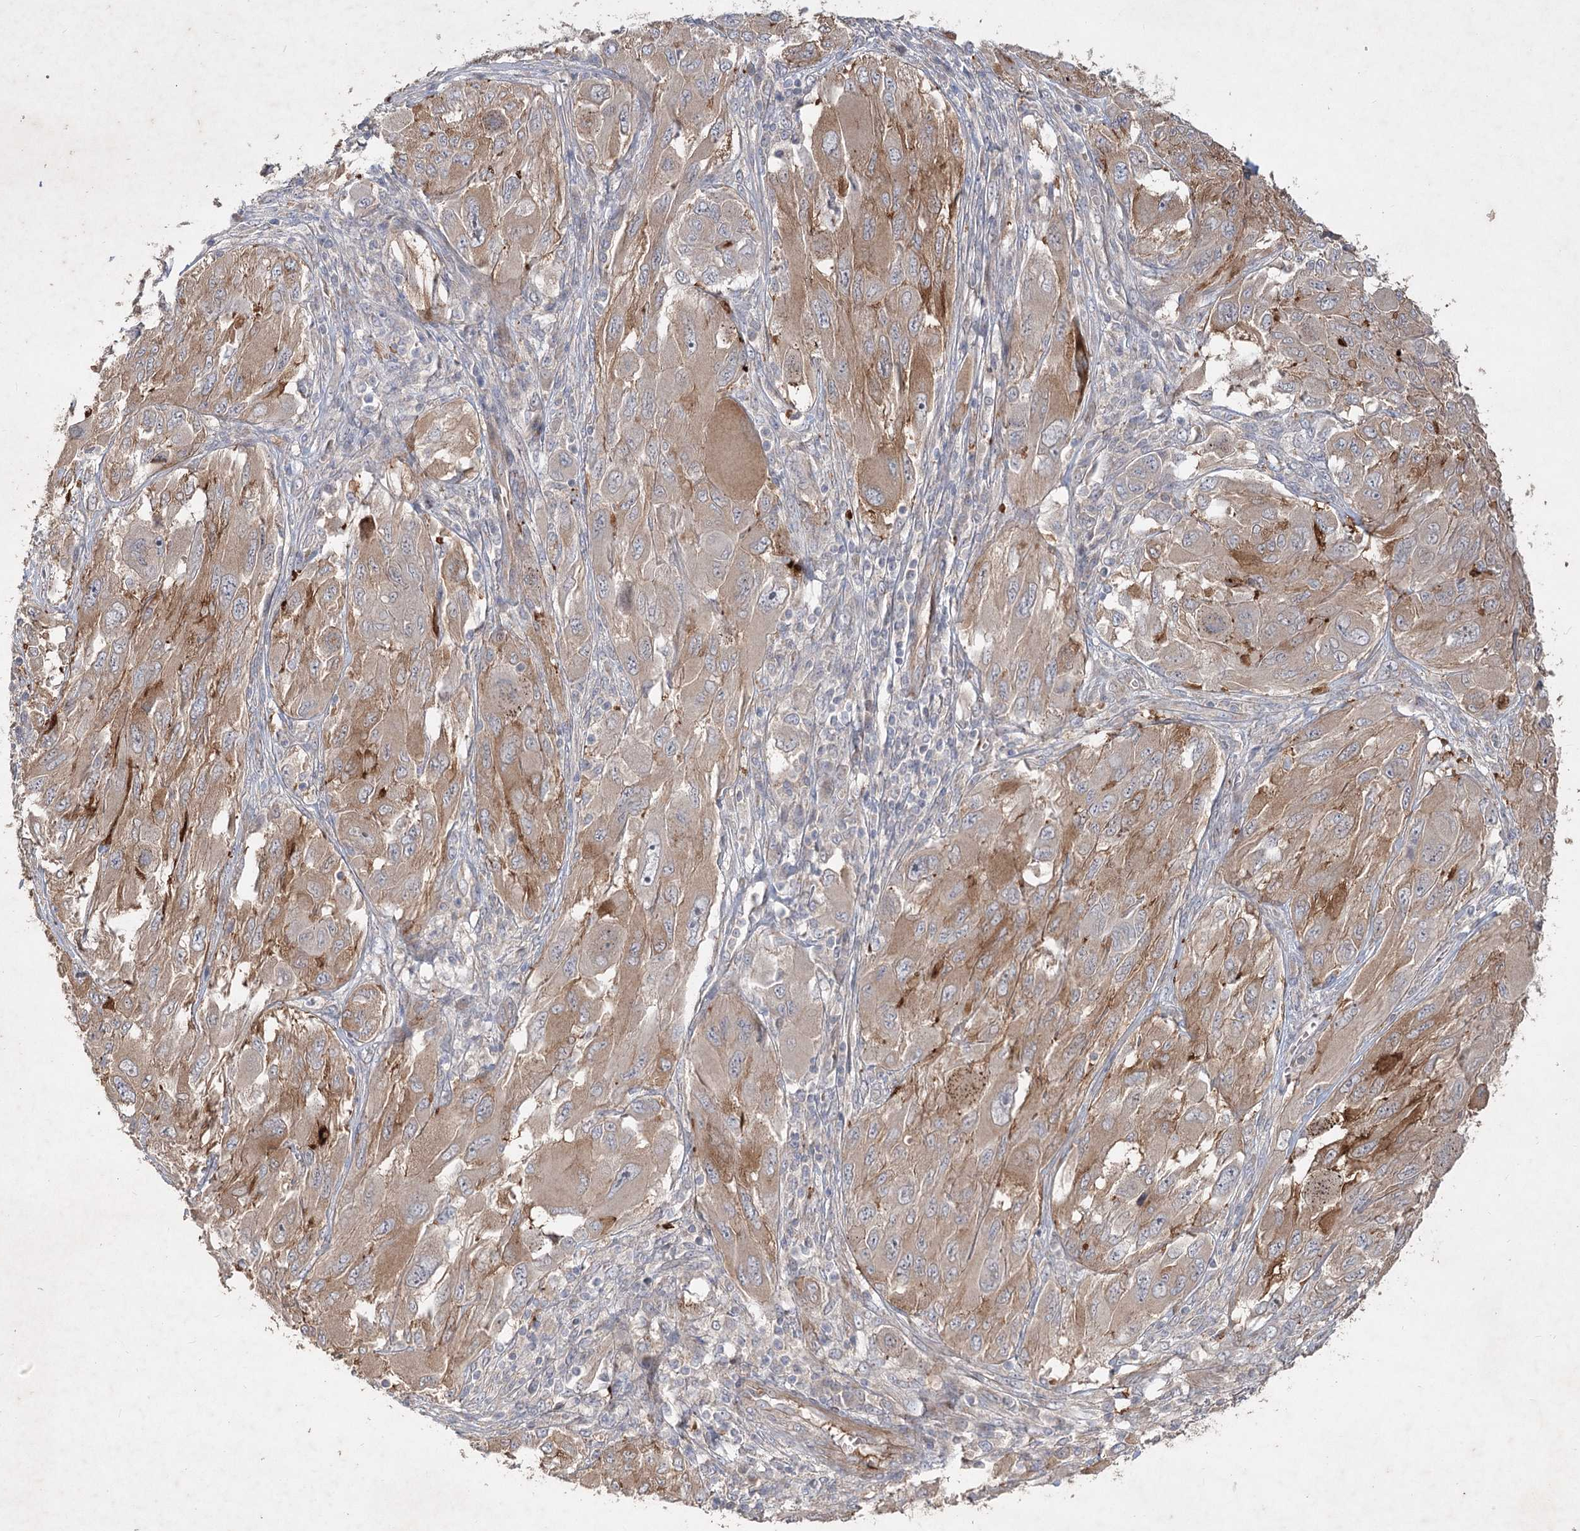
{"staining": {"intensity": "moderate", "quantity": "25%-75%", "location": "cytoplasmic/membranous"}, "tissue": "melanoma", "cell_type": "Tumor cells", "image_type": "cancer", "snomed": [{"axis": "morphology", "description": "Malignant melanoma, NOS"}, {"axis": "topography", "description": "Skin"}], "caption": "IHC photomicrograph of human malignant melanoma stained for a protein (brown), which displays medium levels of moderate cytoplasmic/membranous positivity in approximately 25%-75% of tumor cells.", "gene": "IRAK1BP1", "patient": {"sex": "female", "age": 91}}